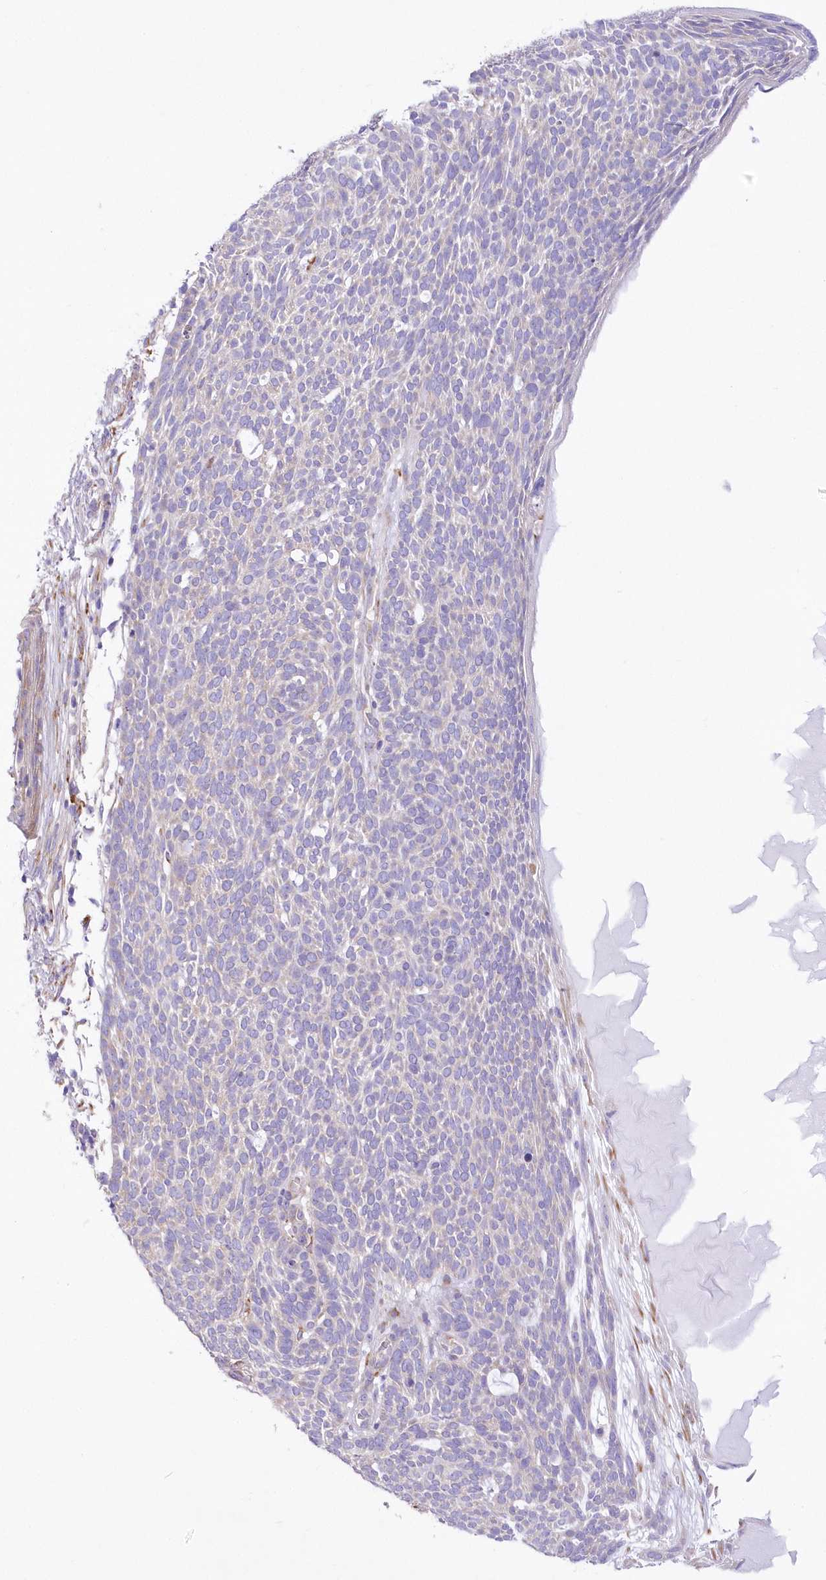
{"staining": {"intensity": "negative", "quantity": "none", "location": "none"}, "tissue": "skin cancer", "cell_type": "Tumor cells", "image_type": "cancer", "snomed": [{"axis": "morphology", "description": "Squamous cell carcinoma, NOS"}, {"axis": "topography", "description": "Skin"}], "caption": "Squamous cell carcinoma (skin) was stained to show a protein in brown. There is no significant positivity in tumor cells.", "gene": "YTHDC2", "patient": {"sex": "female", "age": 90}}